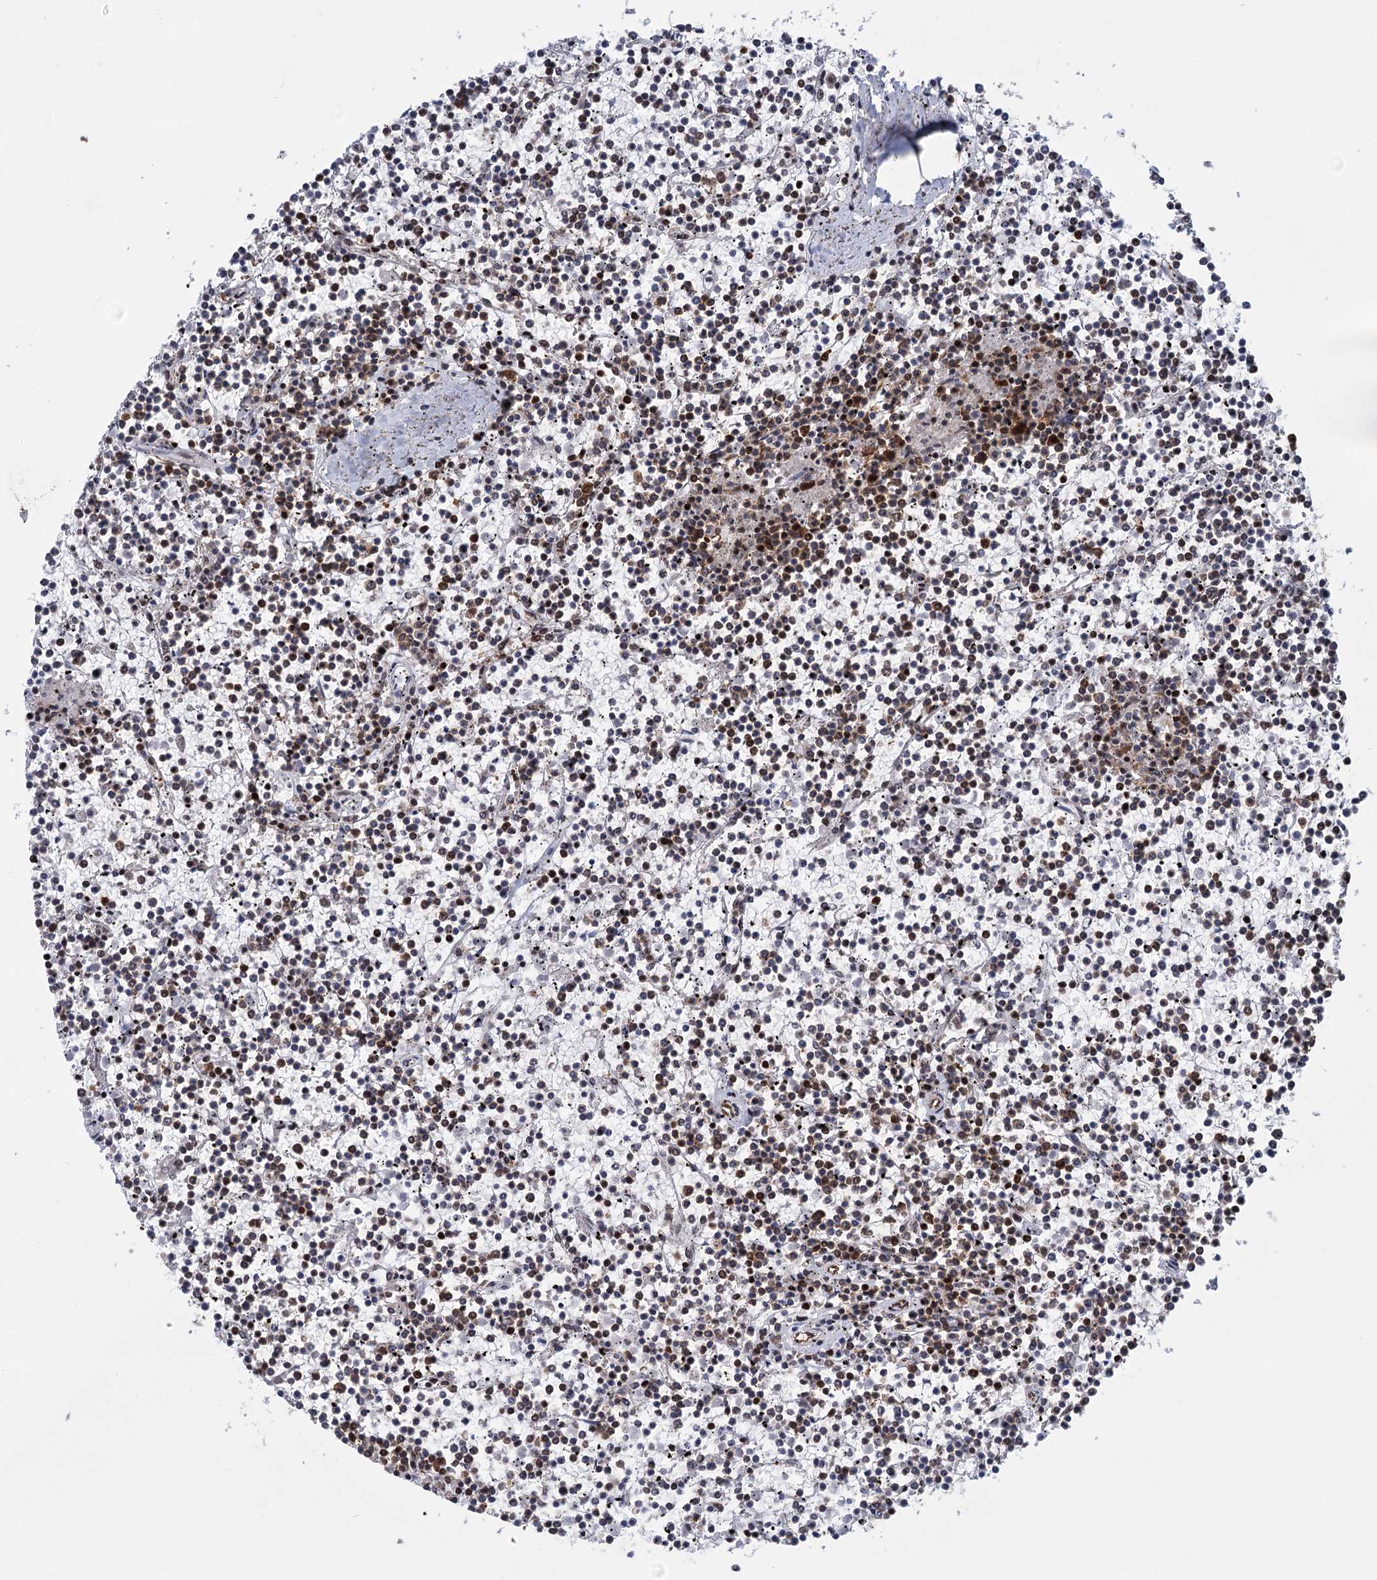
{"staining": {"intensity": "strong", "quantity": "<25%", "location": "nuclear"}, "tissue": "lymphoma", "cell_type": "Tumor cells", "image_type": "cancer", "snomed": [{"axis": "morphology", "description": "Malignant lymphoma, non-Hodgkin's type, Low grade"}, {"axis": "topography", "description": "Spleen"}], "caption": "Lymphoma stained for a protein shows strong nuclear positivity in tumor cells.", "gene": "GPATCH11", "patient": {"sex": "female", "age": 19}}